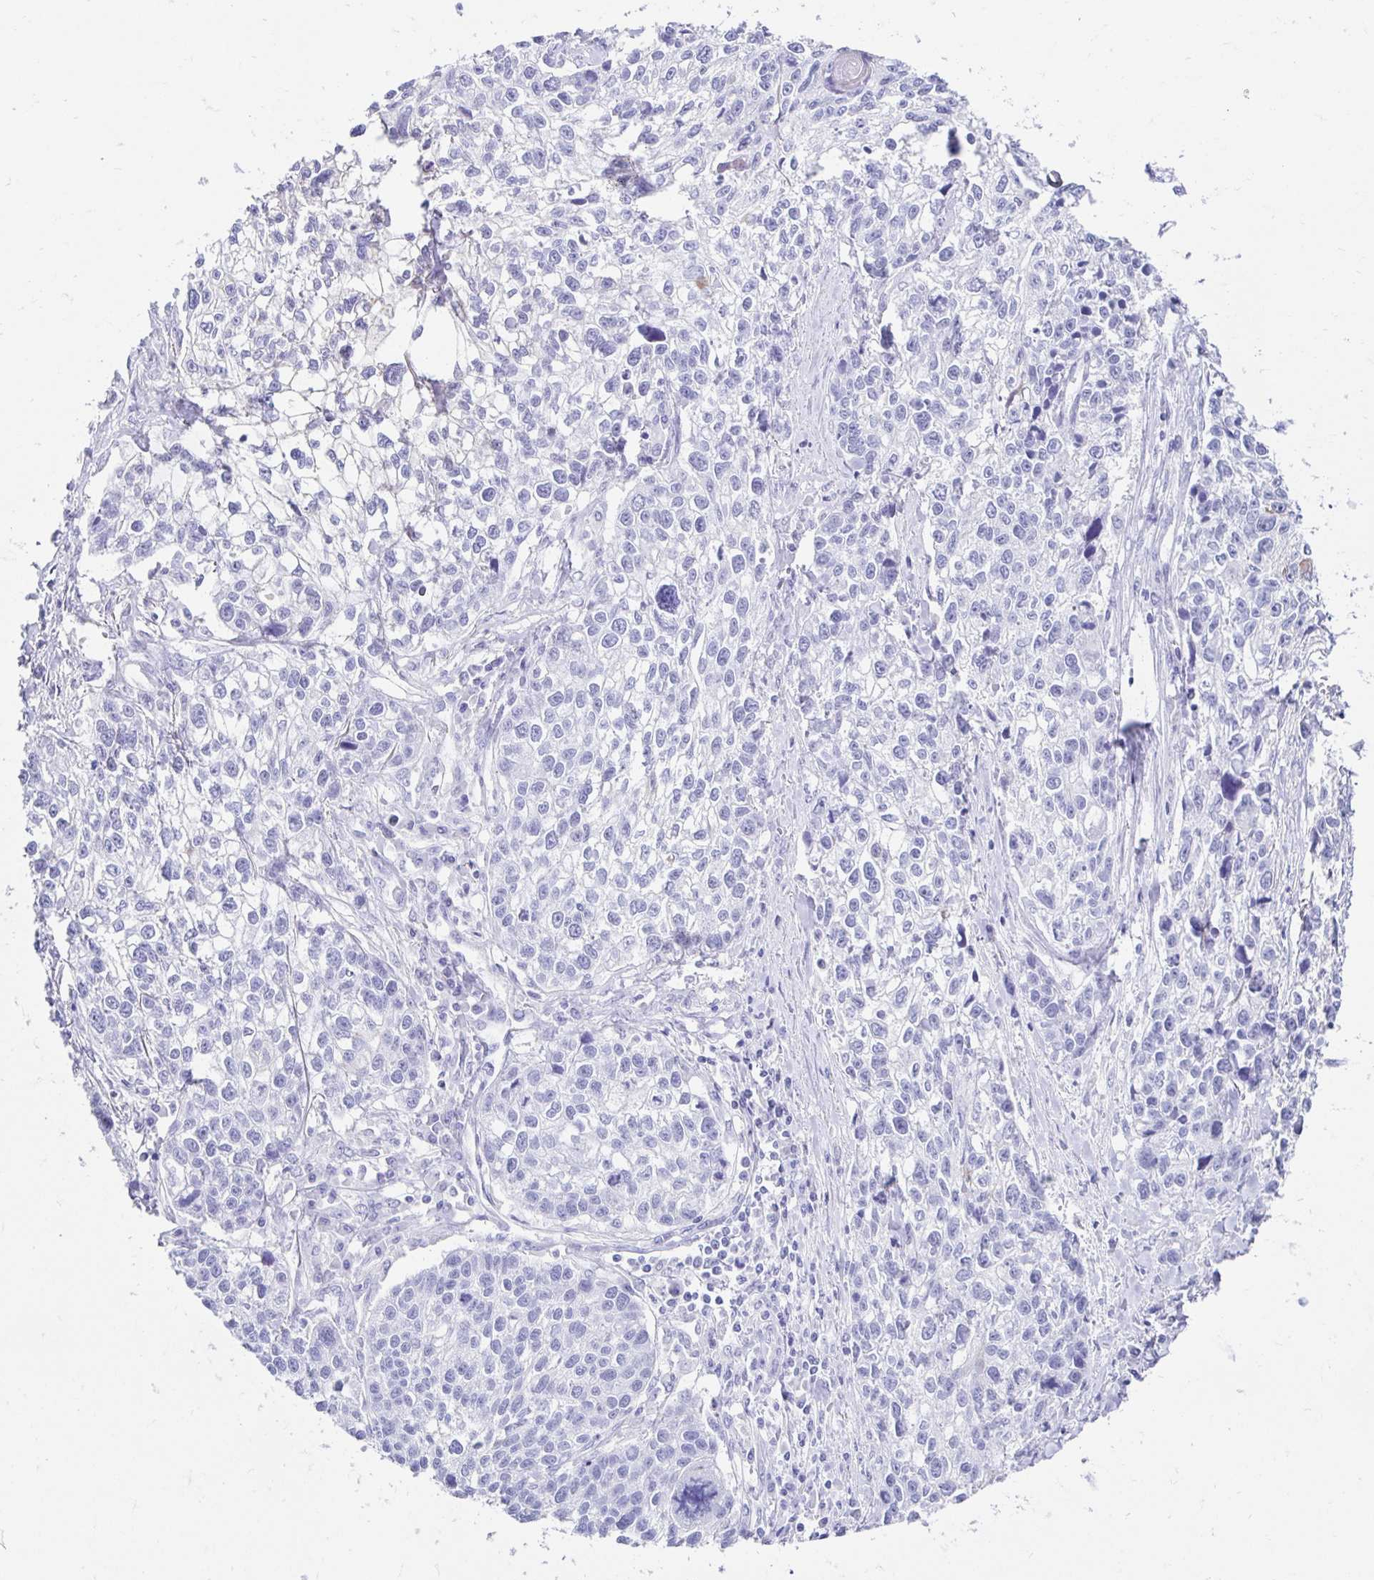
{"staining": {"intensity": "negative", "quantity": "none", "location": "none"}, "tissue": "lung cancer", "cell_type": "Tumor cells", "image_type": "cancer", "snomed": [{"axis": "morphology", "description": "Squamous cell carcinoma, NOS"}, {"axis": "topography", "description": "Lung"}], "caption": "Immunohistochemistry (IHC) micrograph of neoplastic tissue: human squamous cell carcinoma (lung) stained with DAB reveals no significant protein expression in tumor cells.", "gene": "CA9", "patient": {"sex": "male", "age": 74}}